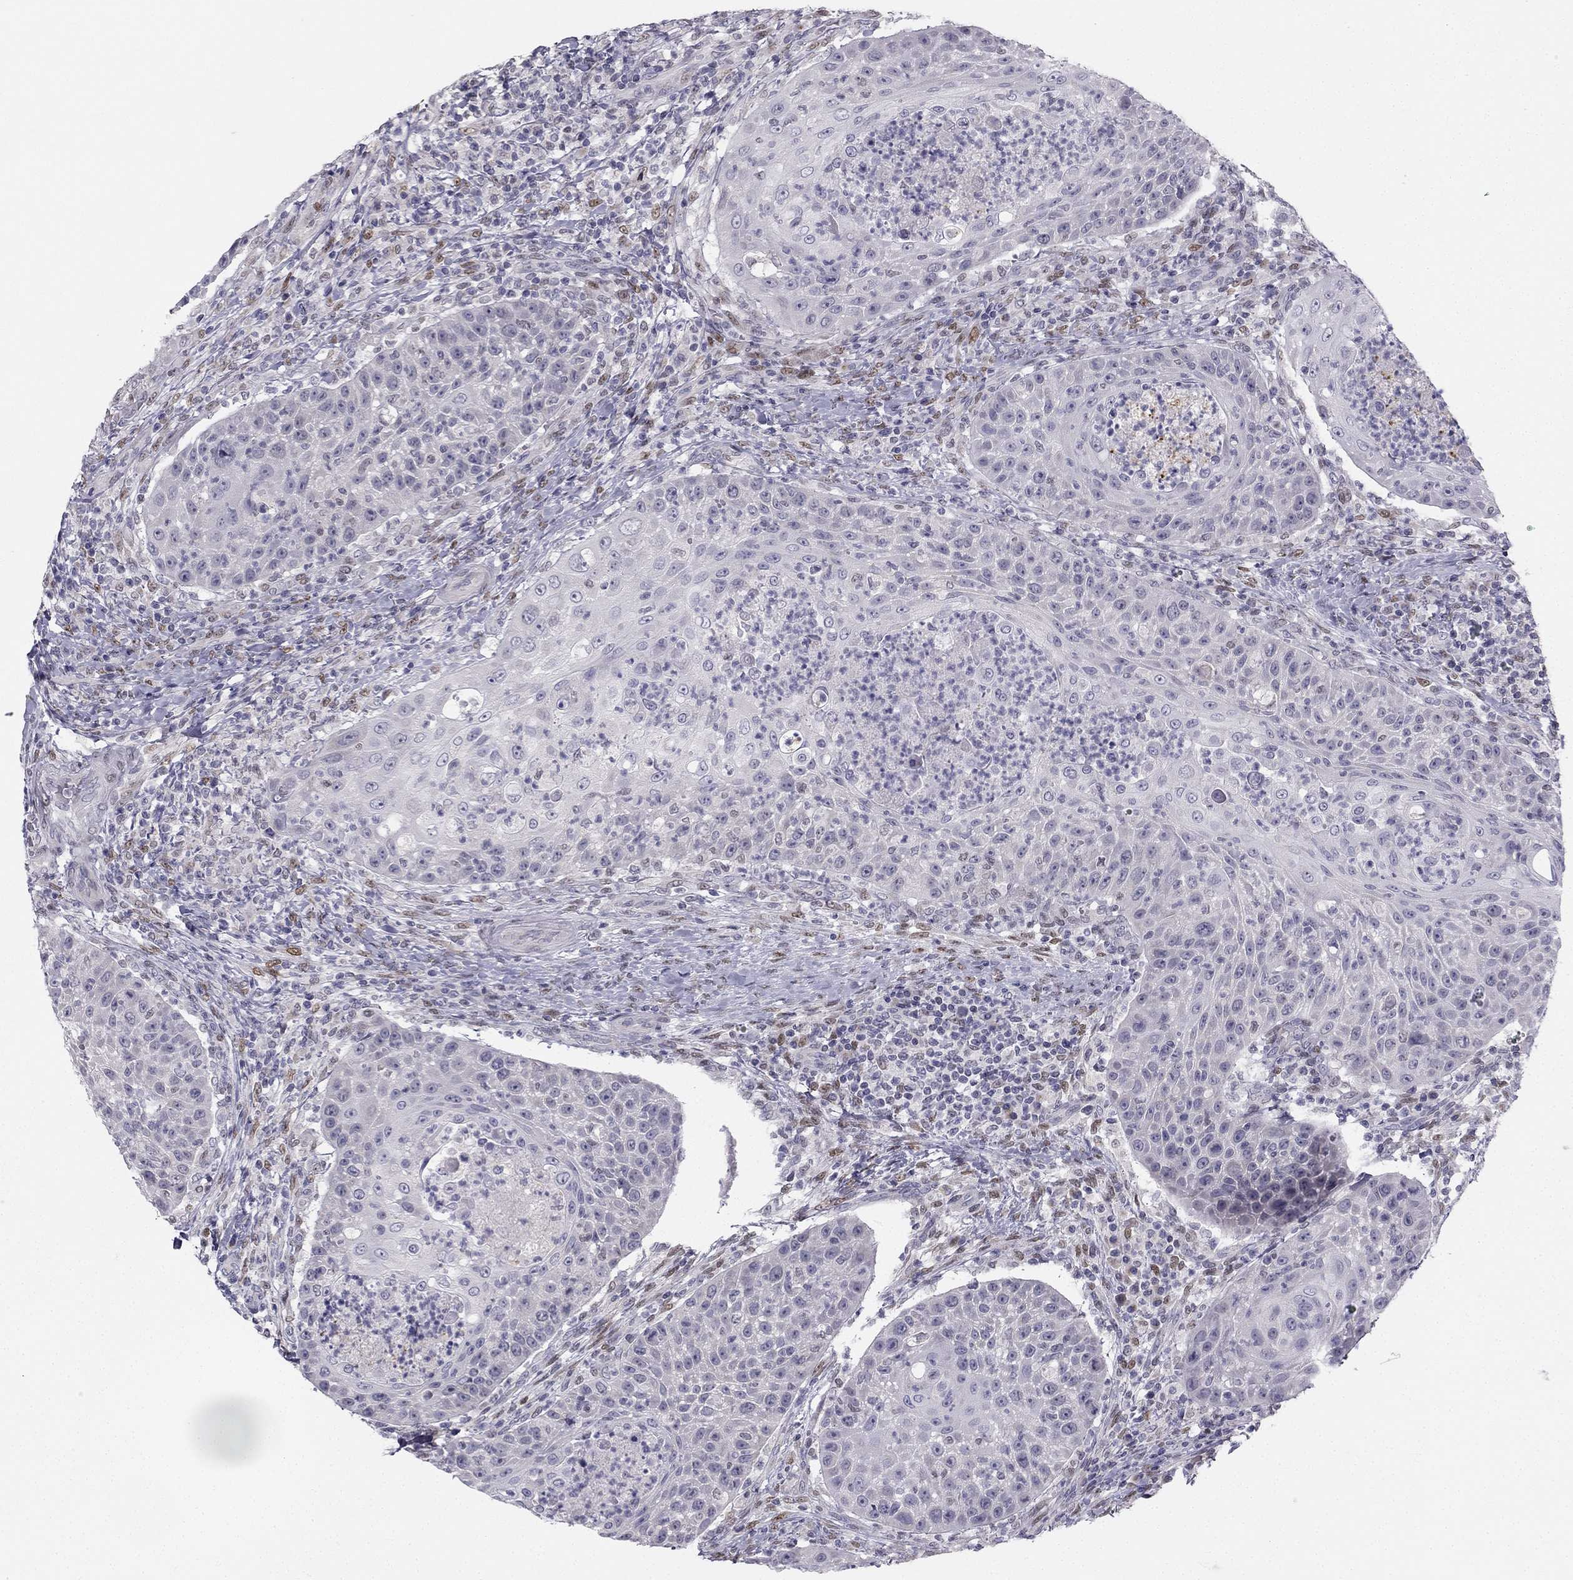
{"staining": {"intensity": "negative", "quantity": "none", "location": "none"}, "tissue": "head and neck cancer", "cell_type": "Tumor cells", "image_type": "cancer", "snomed": [{"axis": "morphology", "description": "Squamous cell carcinoma, NOS"}, {"axis": "topography", "description": "Head-Neck"}], "caption": "Head and neck cancer was stained to show a protein in brown. There is no significant positivity in tumor cells. The staining was performed using DAB (3,3'-diaminobenzidine) to visualize the protein expression in brown, while the nuclei were stained in blue with hematoxylin (Magnification: 20x).", "gene": "TRPS1", "patient": {"sex": "male", "age": 69}}